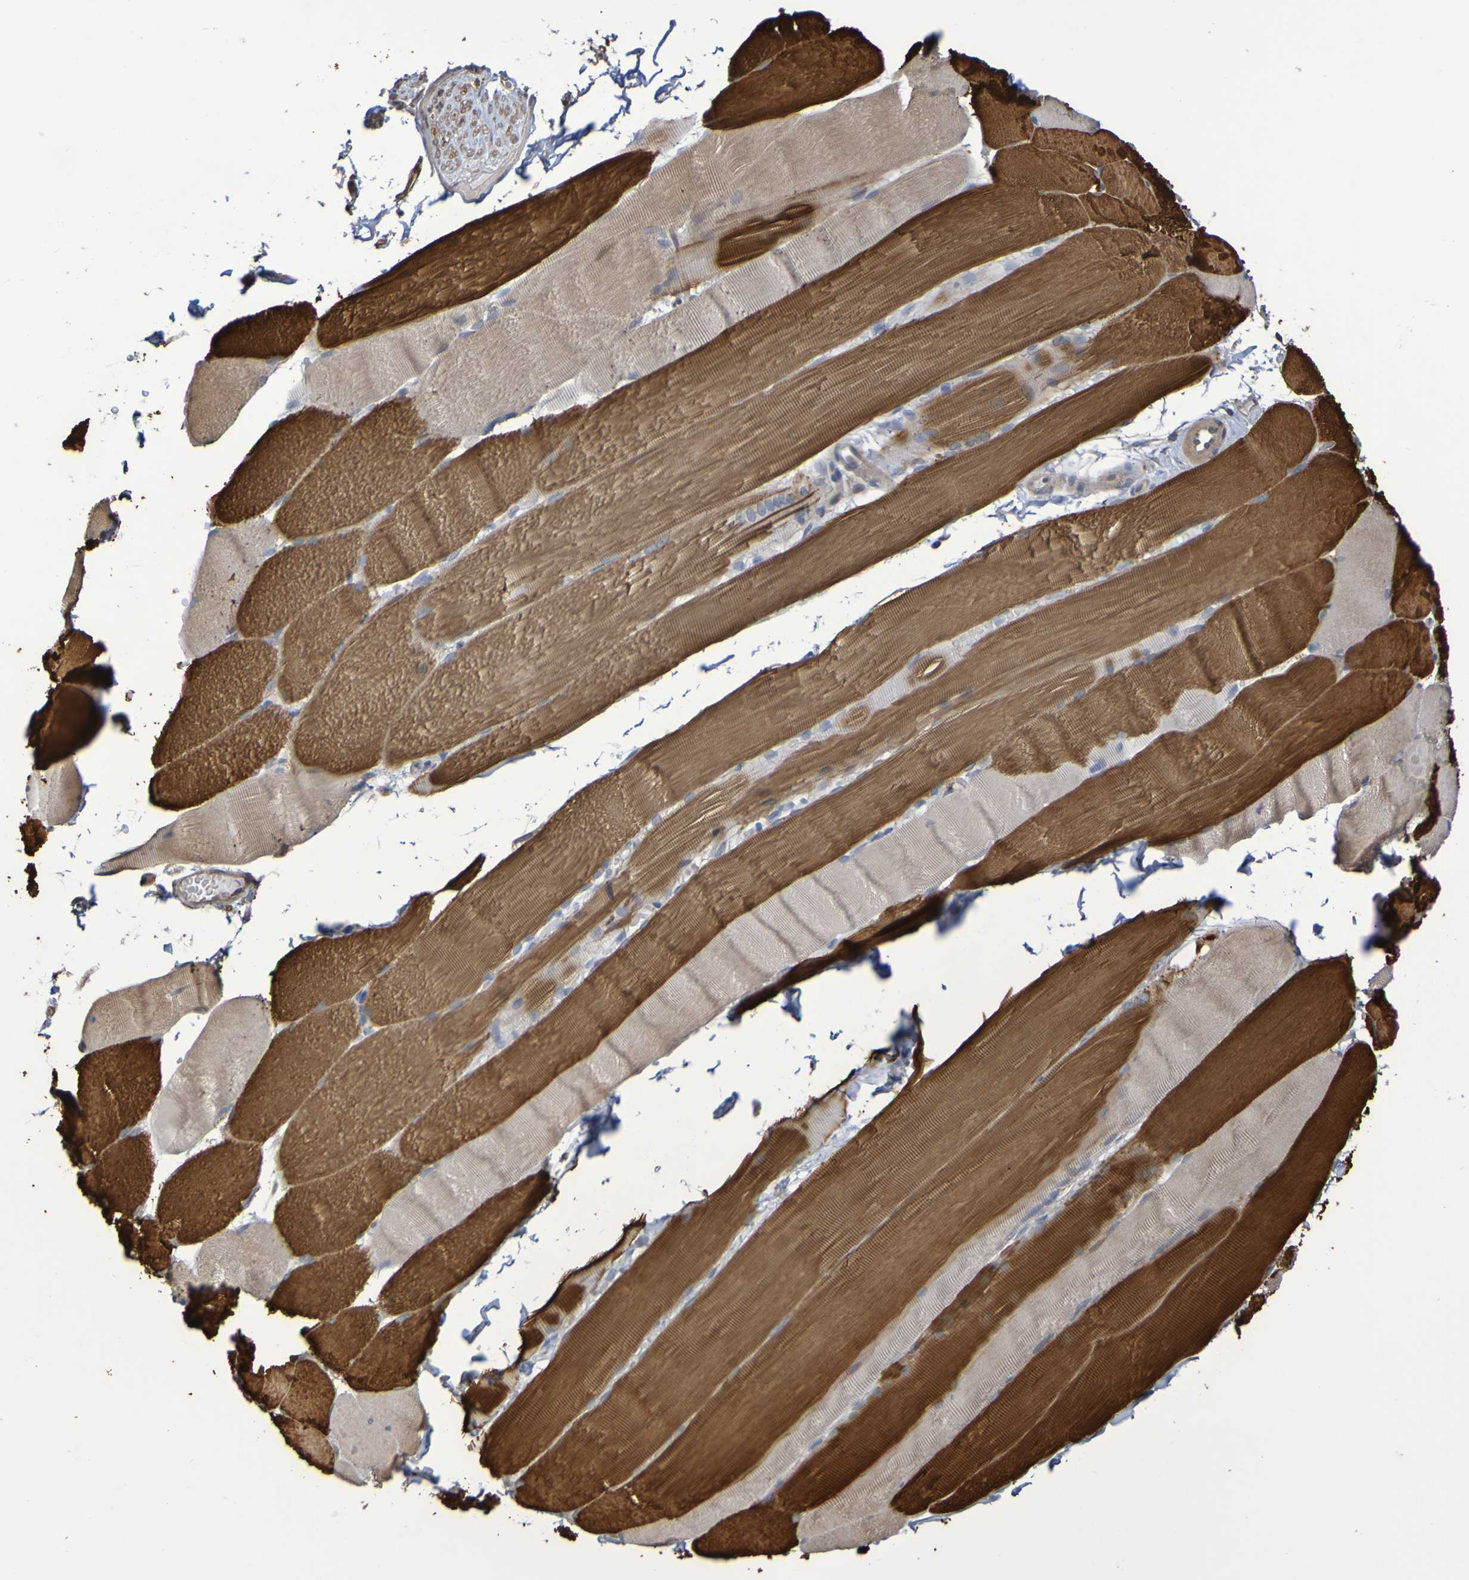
{"staining": {"intensity": "strong", "quantity": "25%-75%", "location": "cytoplasmic/membranous"}, "tissue": "skeletal muscle", "cell_type": "Myocytes", "image_type": "normal", "snomed": [{"axis": "morphology", "description": "Normal tissue, NOS"}, {"axis": "topography", "description": "Skin"}, {"axis": "topography", "description": "Skeletal muscle"}], "caption": "An immunohistochemistry (IHC) image of normal tissue is shown. Protein staining in brown labels strong cytoplasmic/membranous positivity in skeletal muscle within myocytes.", "gene": "SERPINB6", "patient": {"sex": "male", "age": 83}}